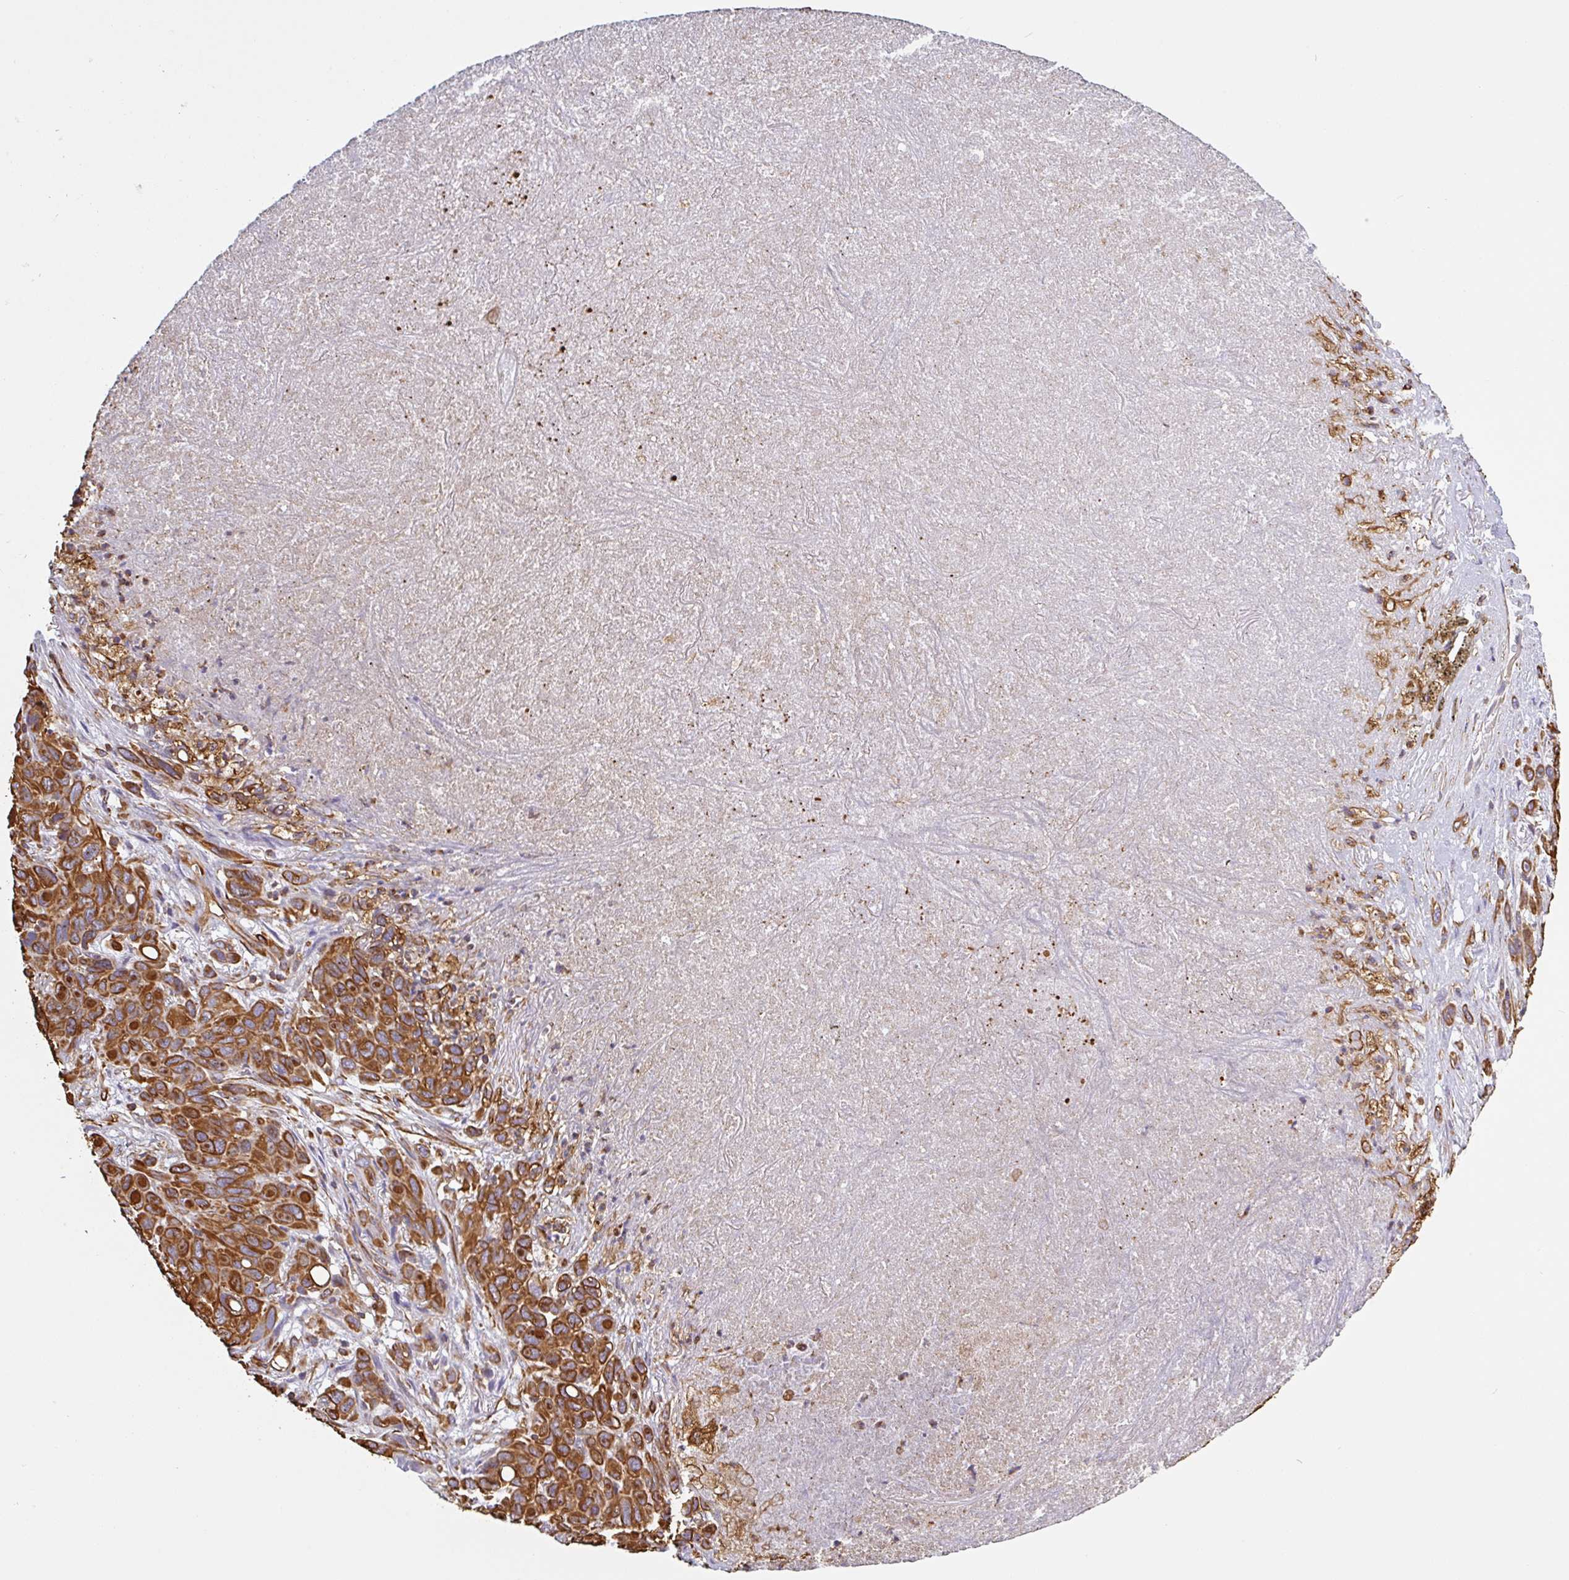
{"staining": {"intensity": "strong", "quantity": ">75%", "location": "cytoplasmic/membranous"}, "tissue": "melanoma", "cell_type": "Tumor cells", "image_type": "cancer", "snomed": [{"axis": "morphology", "description": "Malignant melanoma, Metastatic site"}, {"axis": "topography", "description": "Lung"}], "caption": "A photomicrograph showing strong cytoplasmic/membranous positivity in approximately >75% of tumor cells in malignant melanoma (metastatic site), as visualized by brown immunohistochemical staining.", "gene": "PPFIA1", "patient": {"sex": "male", "age": 48}}